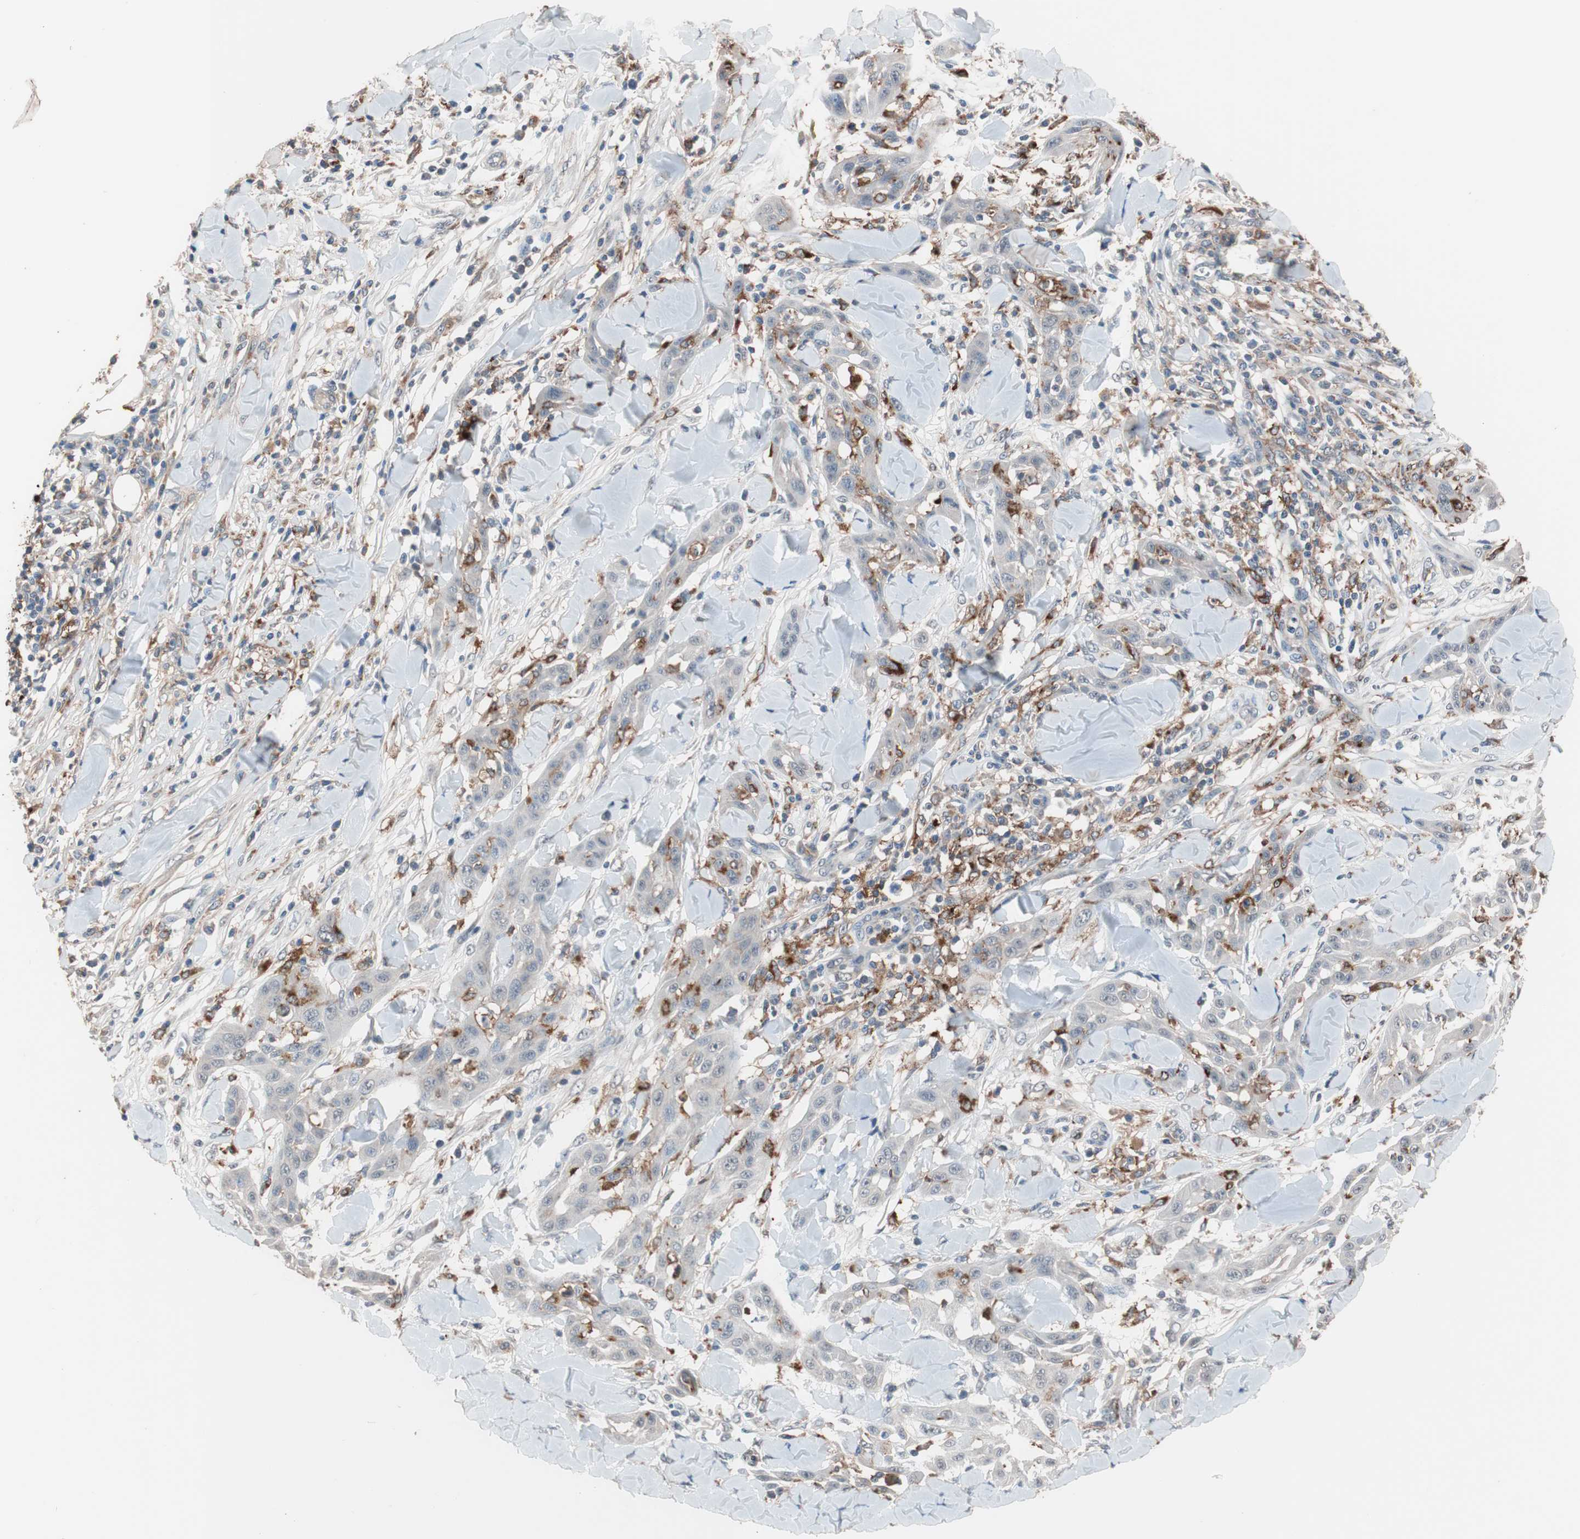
{"staining": {"intensity": "weak", "quantity": "<25%", "location": "cytoplasmic/membranous"}, "tissue": "skin cancer", "cell_type": "Tumor cells", "image_type": "cancer", "snomed": [{"axis": "morphology", "description": "Squamous cell carcinoma, NOS"}, {"axis": "topography", "description": "Skin"}], "caption": "Squamous cell carcinoma (skin) was stained to show a protein in brown. There is no significant positivity in tumor cells. (Stains: DAB (3,3'-diaminobenzidine) immunohistochemistry (IHC) with hematoxylin counter stain, Microscopy: brightfield microscopy at high magnification).", "gene": "LITAF", "patient": {"sex": "male", "age": 24}}